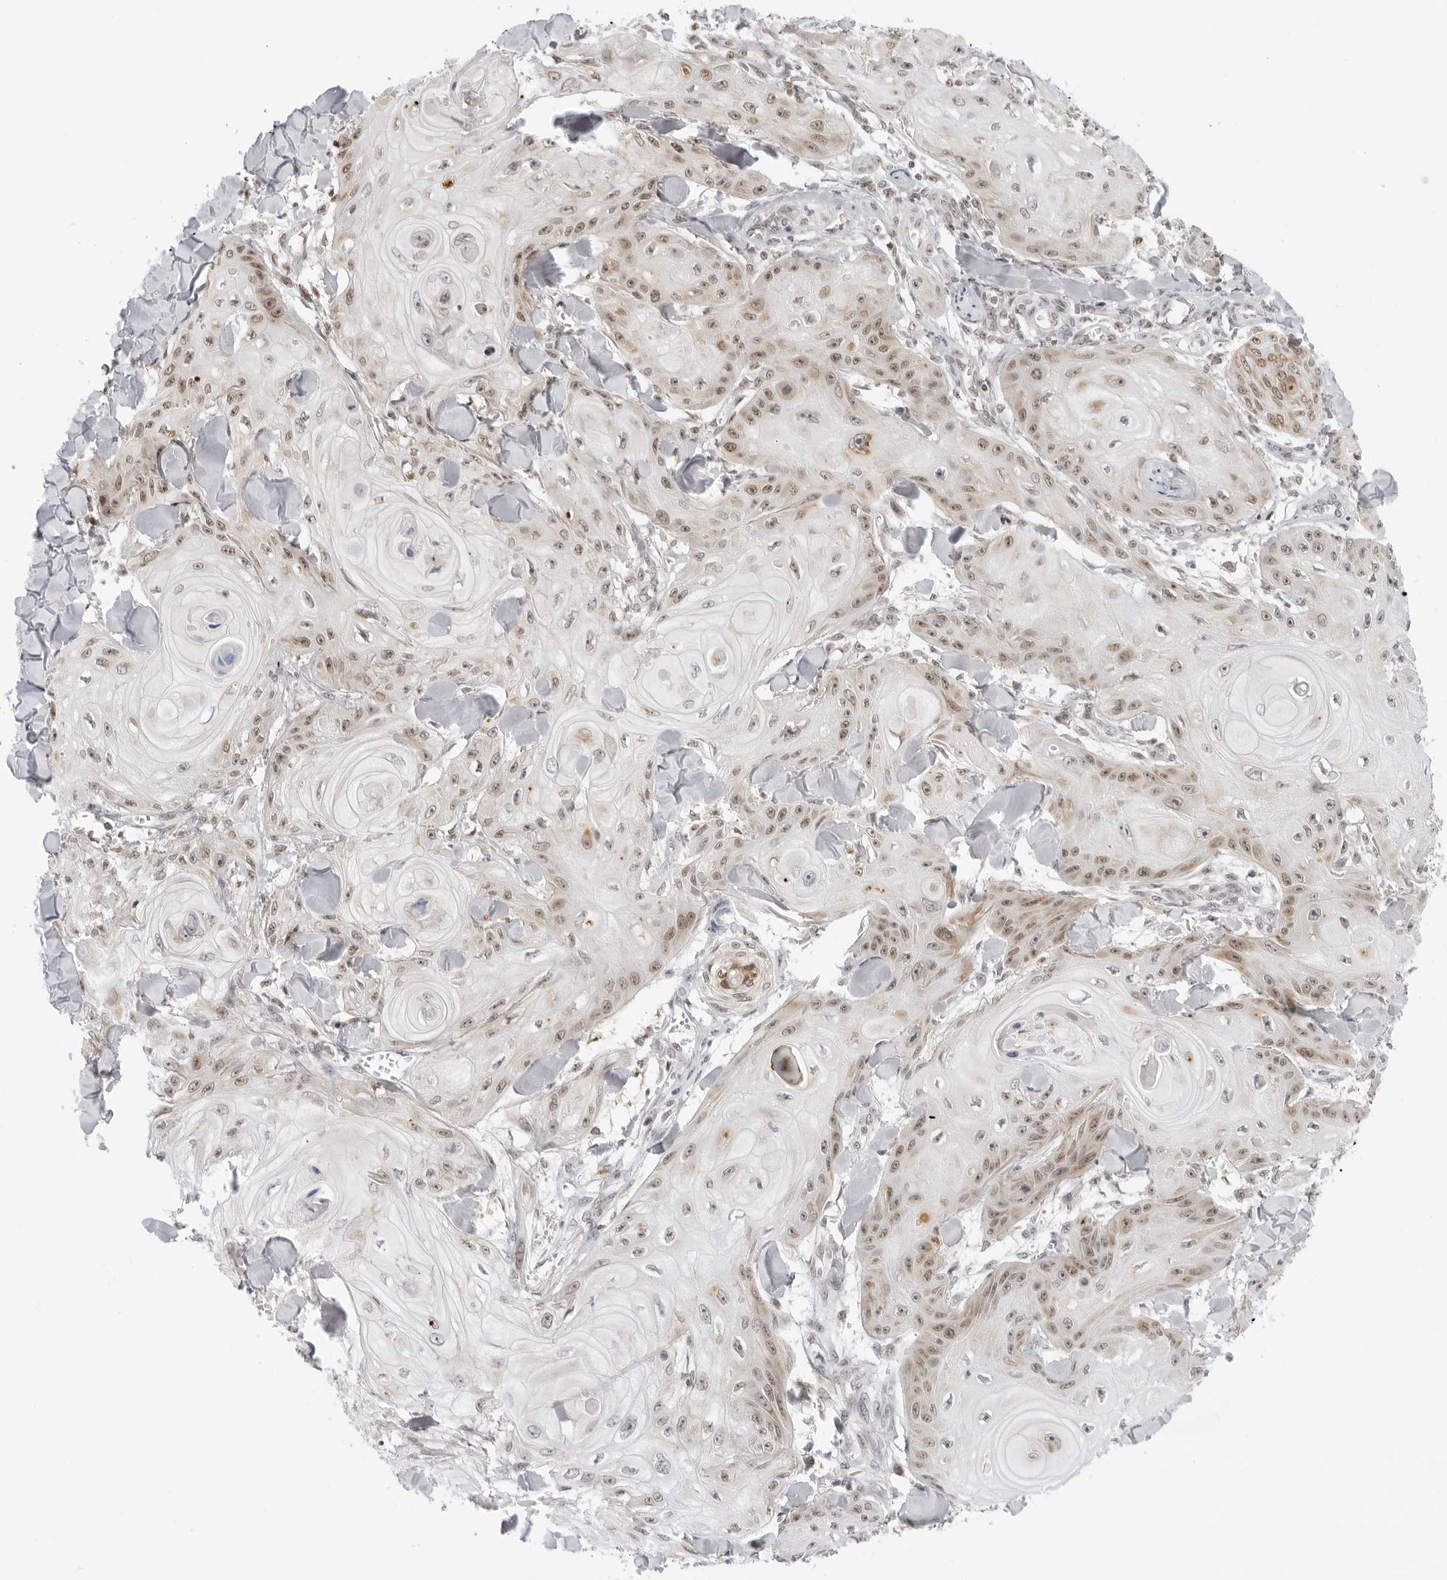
{"staining": {"intensity": "moderate", "quantity": ">75%", "location": "nuclear"}, "tissue": "skin cancer", "cell_type": "Tumor cells", "image_type": "cancer", "snomed": [{"axis": "morphology", "description": "Squamous cell carcinoma, NOS"}, {"axis": "topography", "description": "Skin"}], "caption": "A micrograph of skin cancer (squamous cell carcinoma) stained for a protein shows moderate nuclear brown staining in tumor cells.", "gene": "MSH6", "patient": {"sex": "male", "age": 74}}